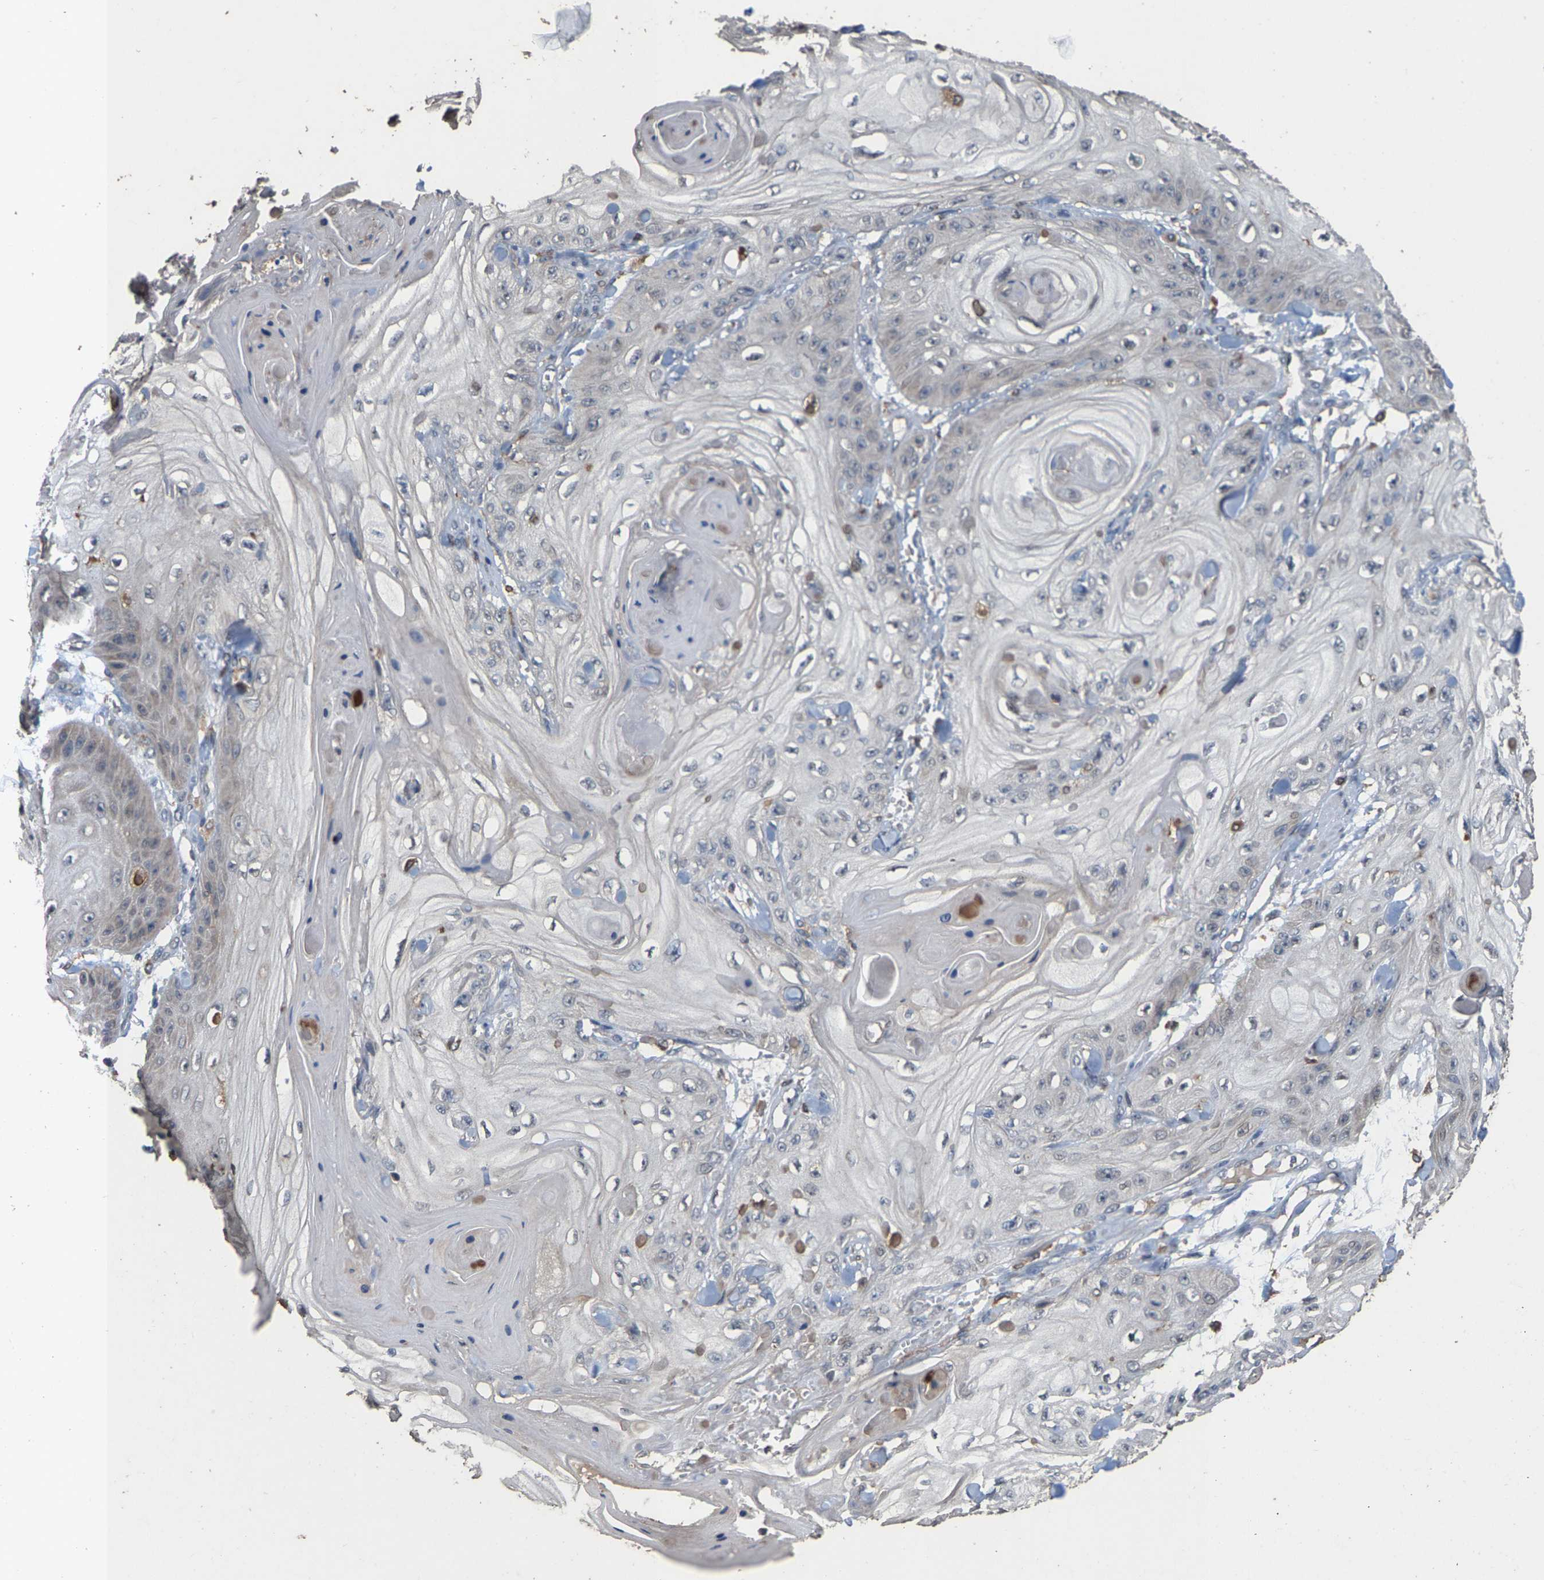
{"staining": {"intensity": "negative", "quantity": "none", "location": "none"}, "tissue": "skin cancer", "cell_type": "Tumor cells", "image_type": "cancer", "snomed": [{"axis": "morphology", "description": "Squamous cell carcinoma, NOS"}, {"axis": "topography", "description": "Skin"}], "caption": "High magnification brightfield microscopy of skin squamous cell carcinoma stained with DAB (brown) and counterstained with hematoxylin (blue): tumor cells show no significant positivity.", "gene": "TDRKH", "patient": {"sex": "male", "age": 74}}